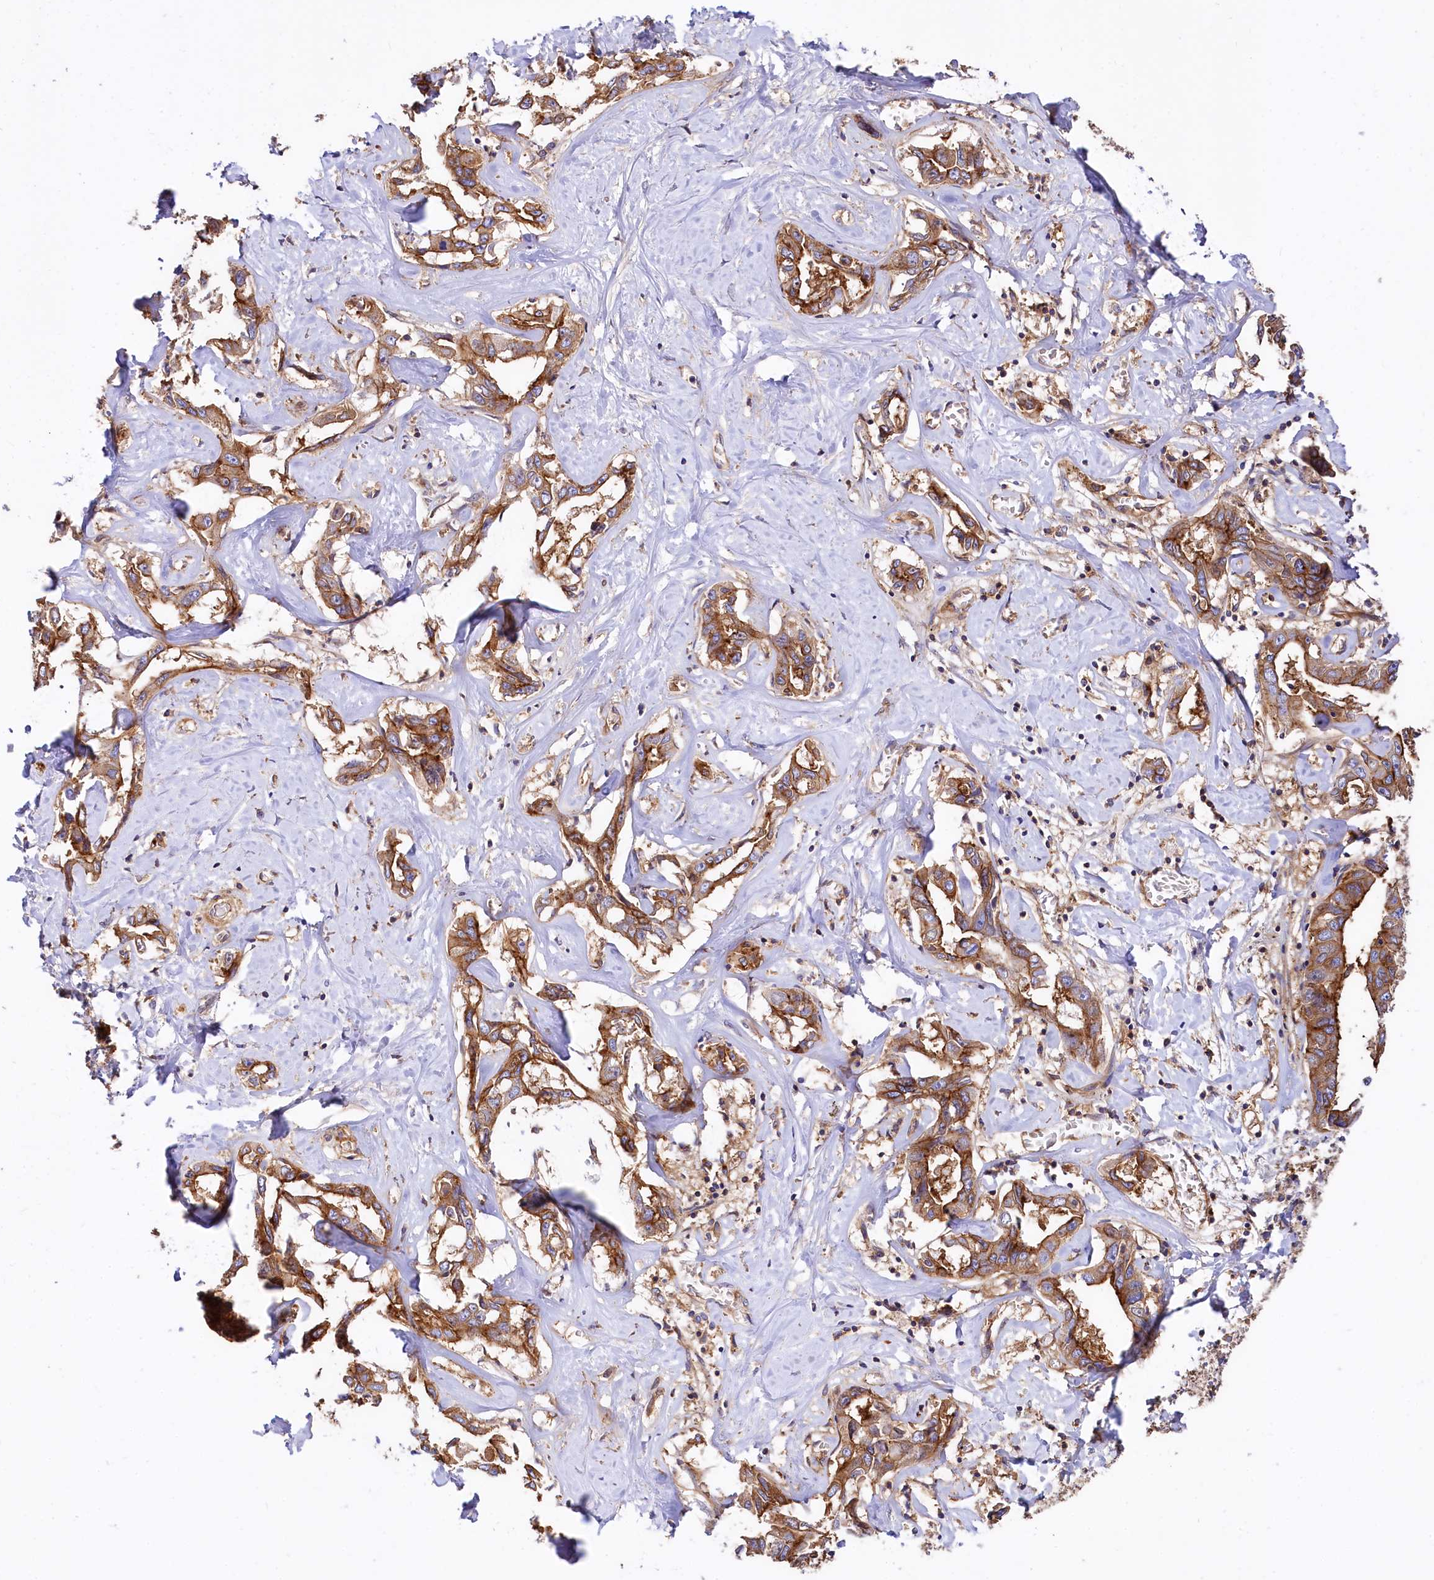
{"staining": {"intensity": "strong", "quantity": ">75%", "location": "cytoplasmic/membranous"}, "tissue": "liver cancer", "cell_type": "Tumor cells", "image_type": "cancer", "snomed": [{"axis": "morphology", "description": "Cholangiocarcinoma"}, {"axis": "topography", "description": "Liver"}], "caption": "This photomicrograph reveals immunohistochemistry (IHC) staining of human liver cancer (cholangiocarcinoma), with high strong cytoplasmic/membranous expression in approximately >75% of tumor cells.", "gene": "ANO6", "patient": {"sex": "male", "age": 59}}